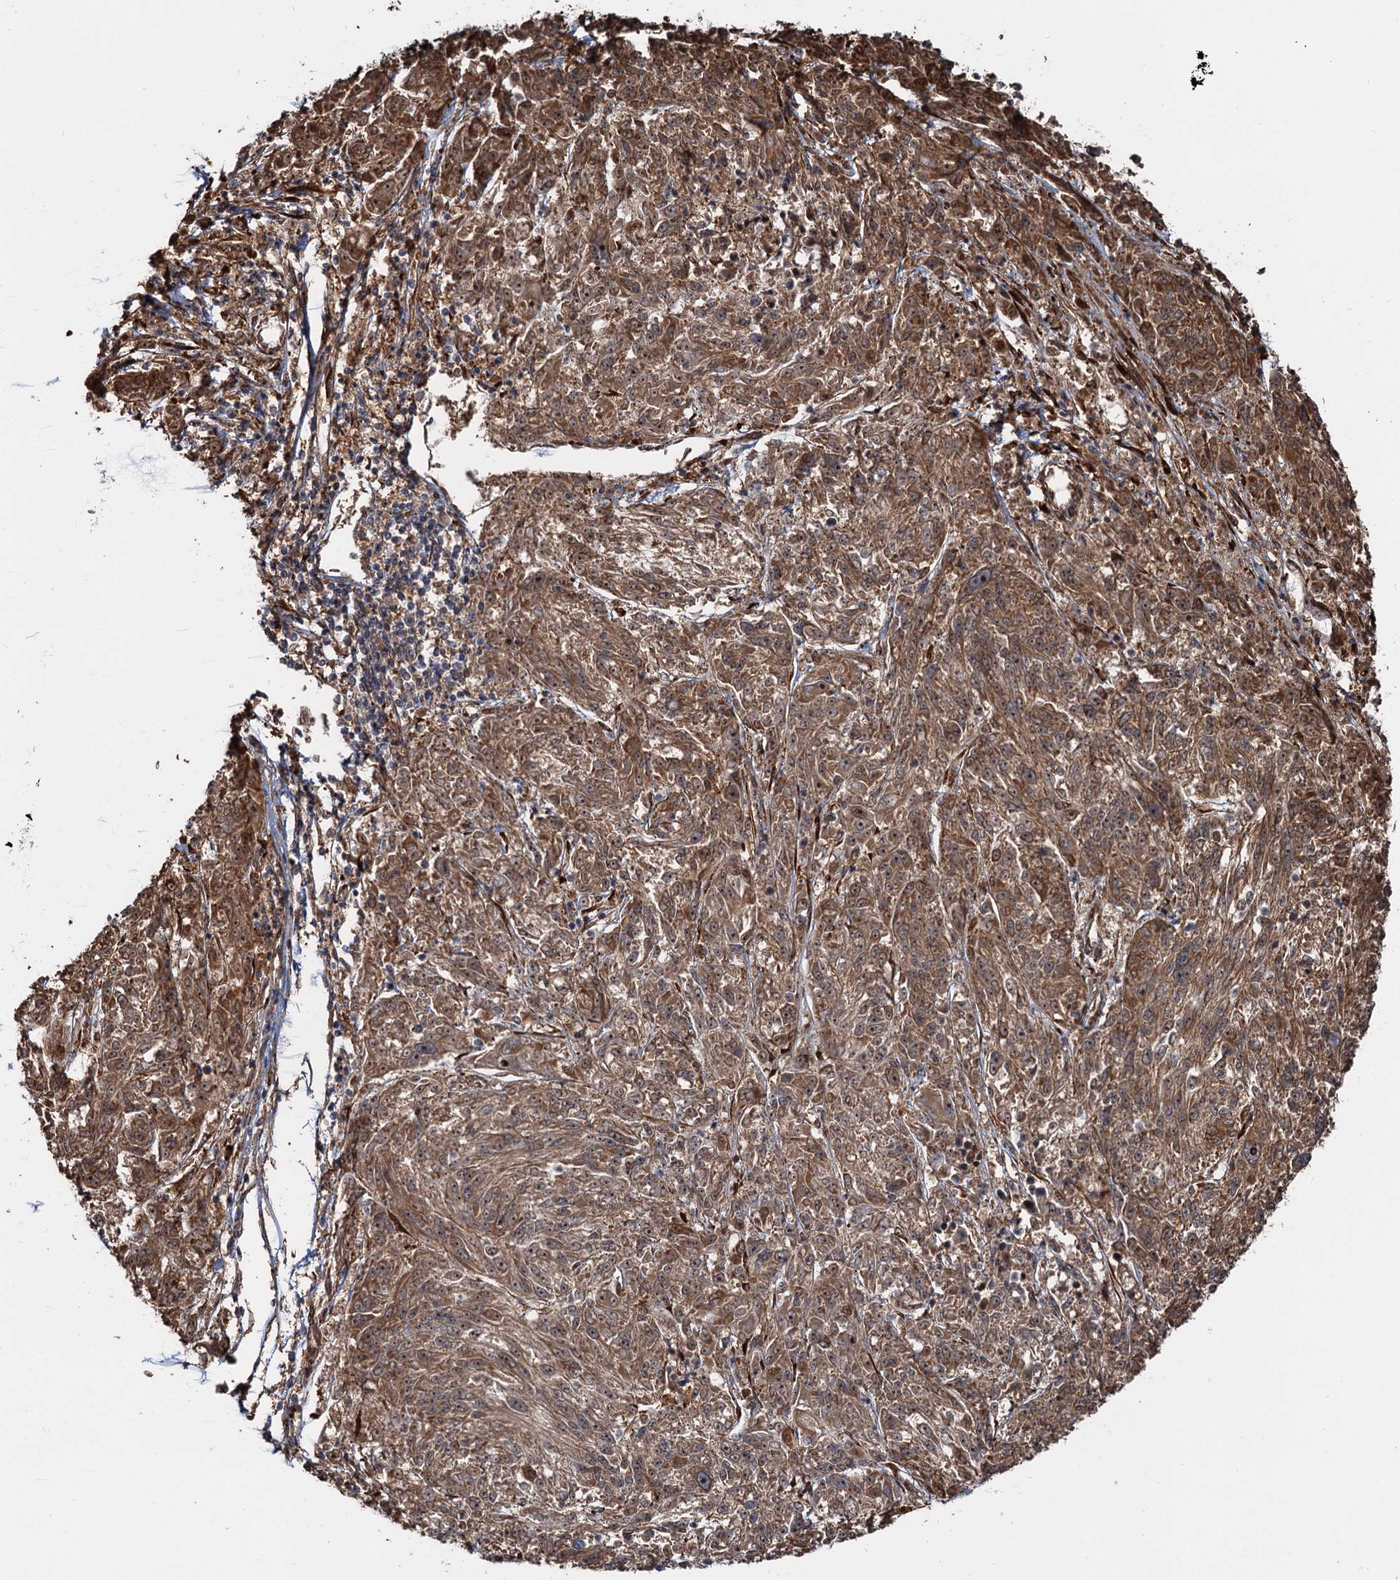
{"staining": {"intensity": "moderate", "quantity": ">75%", "location": "cytoplasmic/membranous,nuclear"}, "tissue": "melanoma", "cell_type": "Tumor cells", "image_type": "cancer", "snomed": [{"axis": "morphology", "description": "Malignant melanoma, NOS"}, {"axis": "topography", "description": "Skin"}], "caption": "A brown stain highlights moderate cytoplasmic/membranous and nuclear expression of a protein in human melanoma tumor cells. The staining is performed using DAB (3,3'-diaminobenzidine) brown chromogen to label protein expression. The nuclei are counter-stained blue using hematoxylin.", "gene": "SNRNP25", "patient": {"sex": "male", "age": 53}}